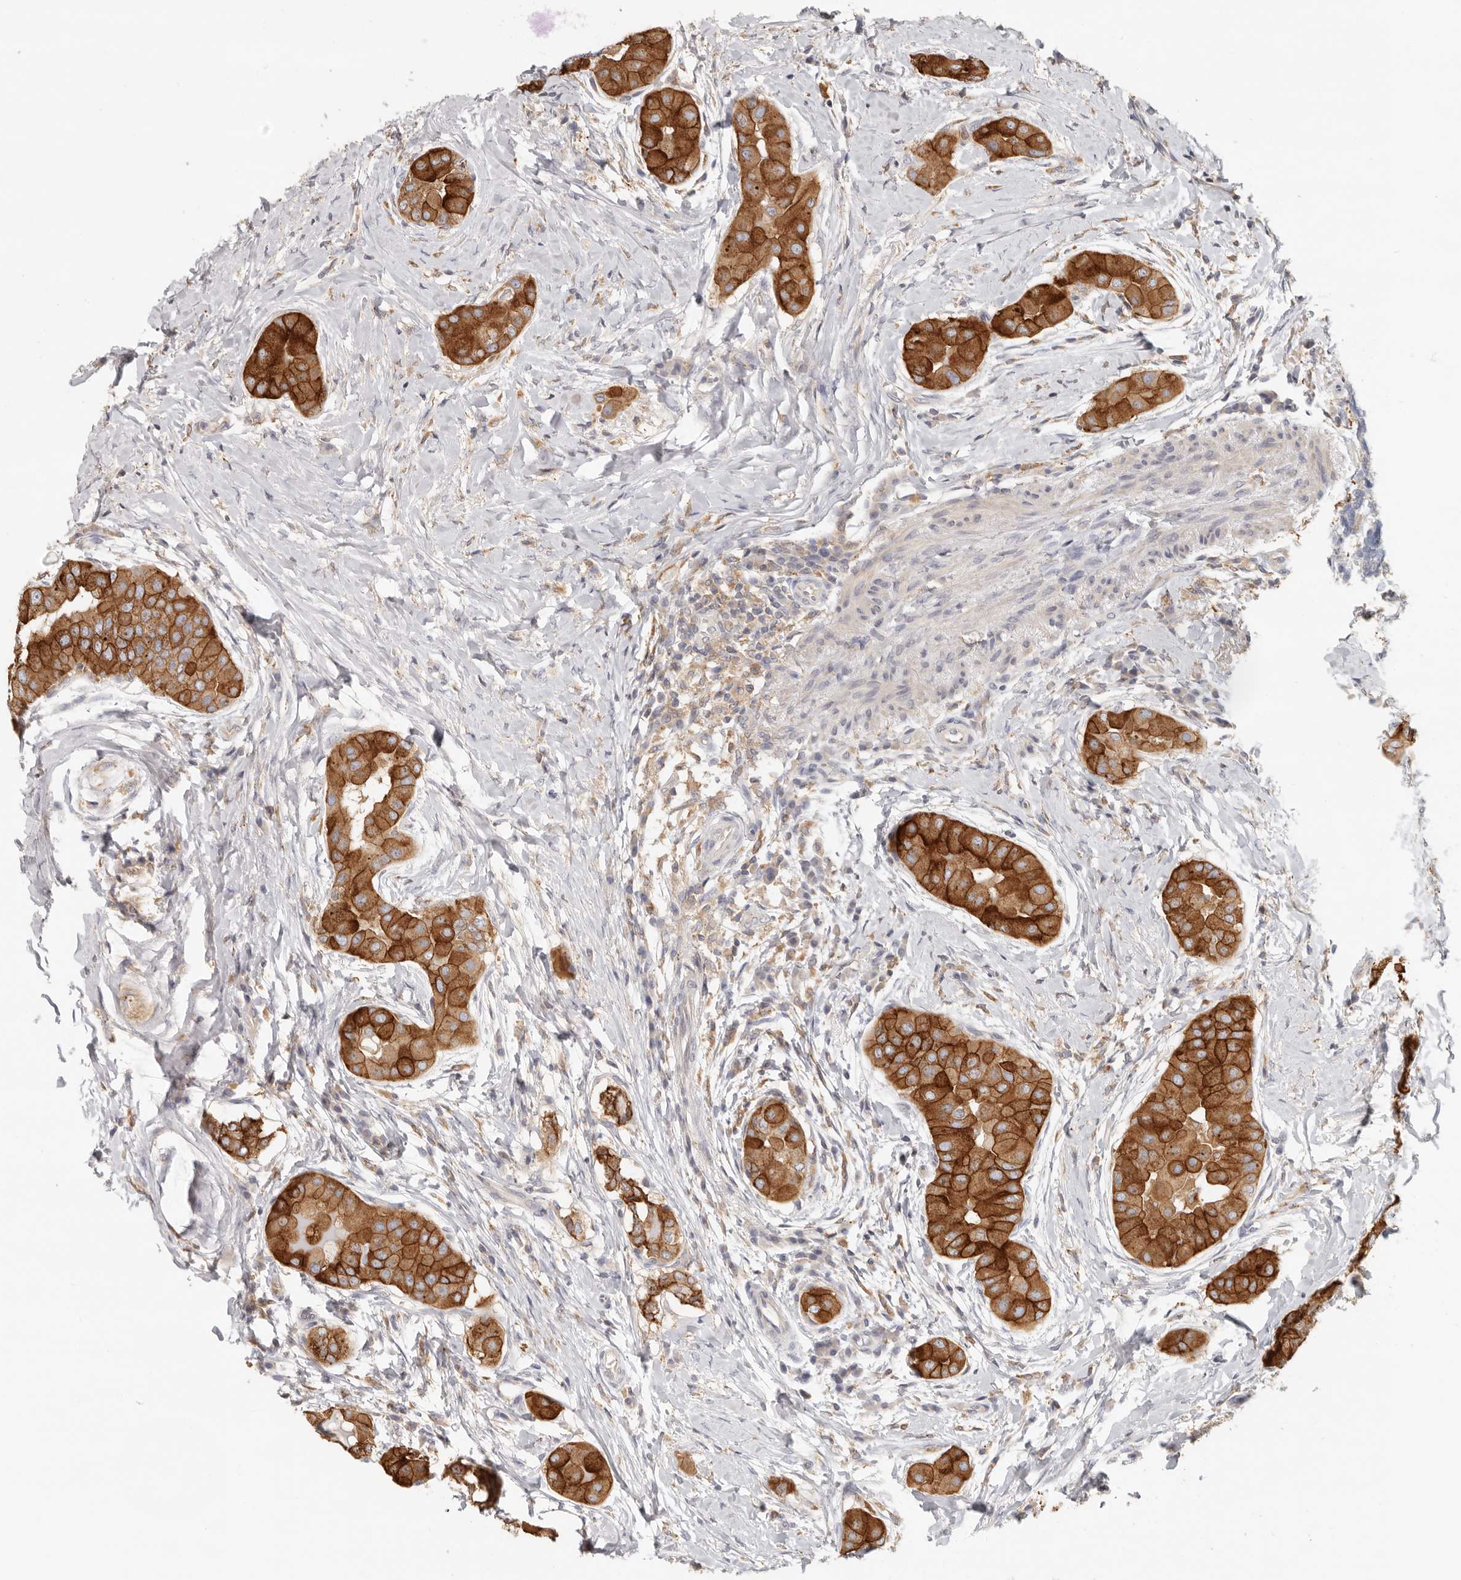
{"staining": {"intensity": "strong", "quantity": ">75%", "location": "cytoplasmic/membranous"}, "tissue": "thyroid cancer", "cell_type": "Tumor cells", "image_type": "cancer", "snomed": [{"axis": "morphology", "description": "Papillary adenocarcinoma, NOS"}, {"axis": "topography", "description": "Thyroid gland"}], "caption": "Immunohistochemical staining of papillary adenocarcinoma (thyroid) shows high levels of strong cytoplasmic/membranous positivity in approximately >75% of tumor cells.", "gene": "ANXA9", "patient": {"sex": "male", "age": 33}}